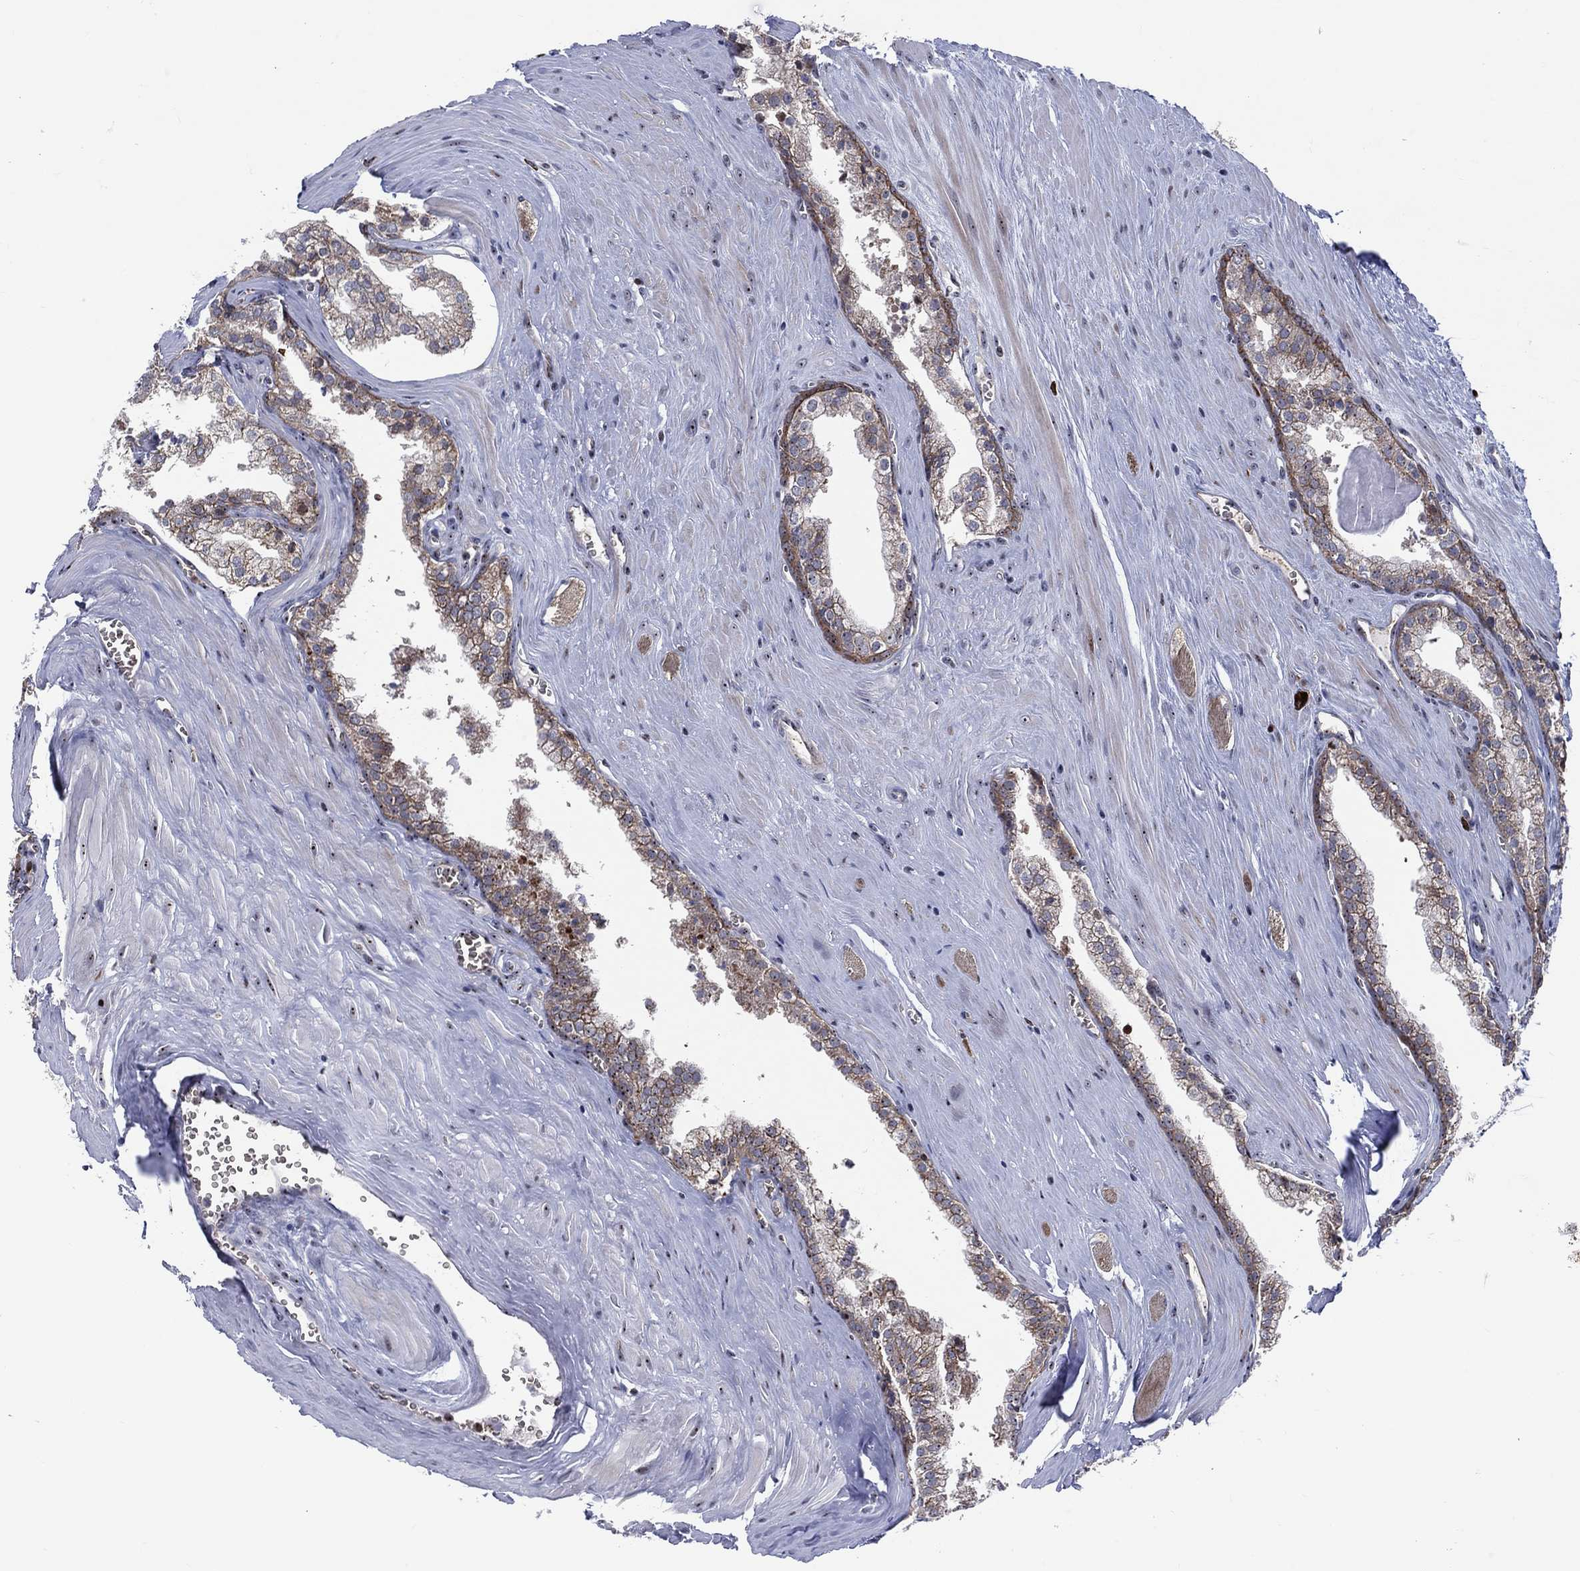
{"staining": {"intensity": "moderate", "quantity": "25%-75%", "location": "cytoplasmic/membranous"}, "tissue": "prostate cancer", "cell_type": "Tumor cells", "image_type": "cancer", "snomed": [{"axis": "morphology", "description": "Adenocarcinoma, NOS"}, {"axis": "topography", "description": "Prostate"}], "caption": "High-power microscopy captured an immunohistochemistry histopathology image of prostate cancer (adenocarcinoma), revealing moderate cytoplasmic/membranous staining in about 25%-75% of tumor cells.", "gene": "VHL", "patient": {"sex": "male", "age": 72}}